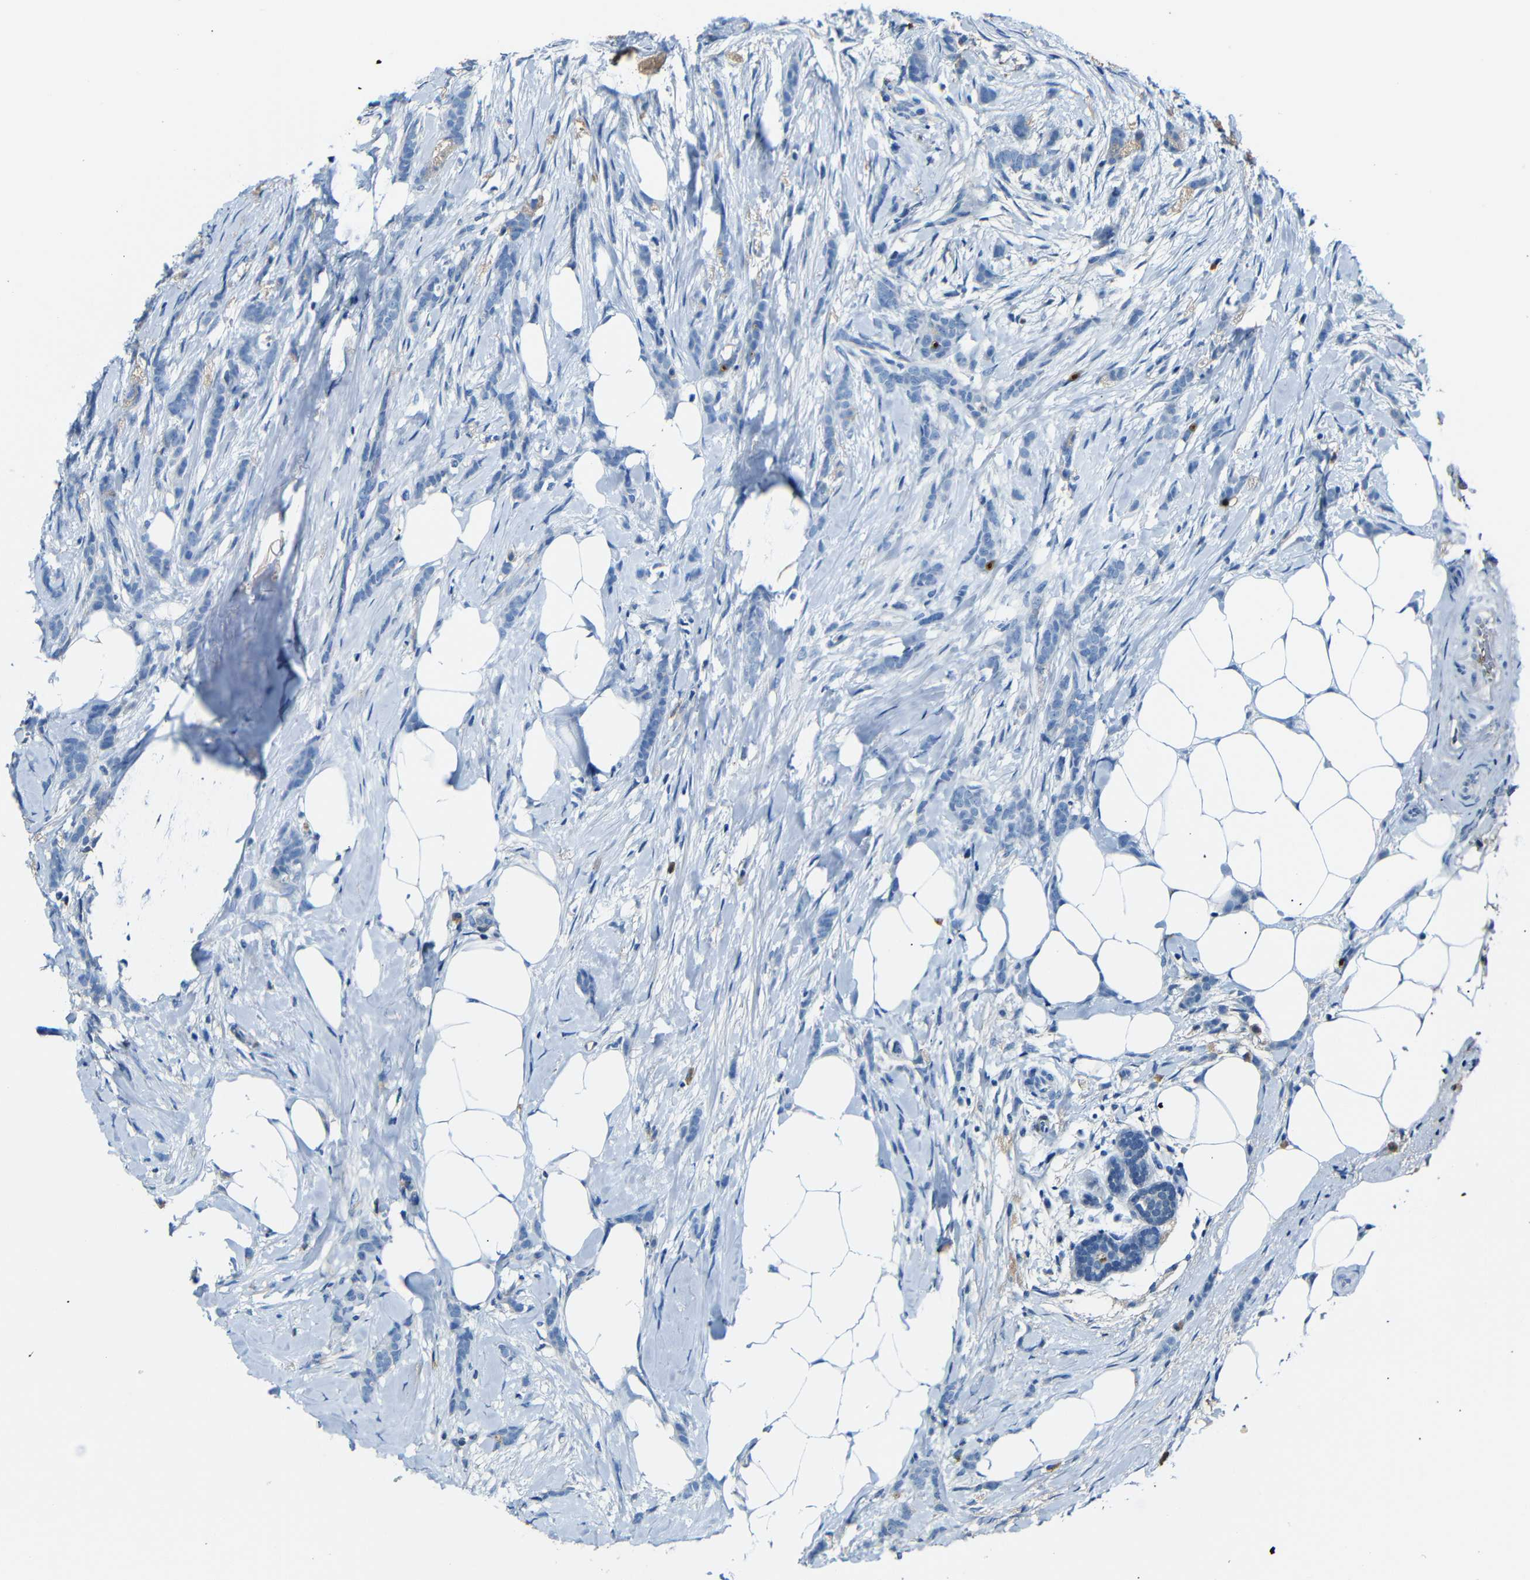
{"staining": {"intensity": "negative", "quantity": "none", "location": "none"}, "tissue": "breast cancer", "cell_type": "Tumor cells", "image_type": "cancer", "snomed": [{"axis": "morphology", "description": "Lobular carcinoma, in situ"}, {"axis": "morphology", "description": "Lobular carcinoma"}, {"axis": "topography", "description": "Breast"}], "caption": "Breast cancer was stained to show a protein in brown. There is no significant staining in tumor cells.", "gene": "SERPINA1", "patient": {"sex": "female", "age": 41}}